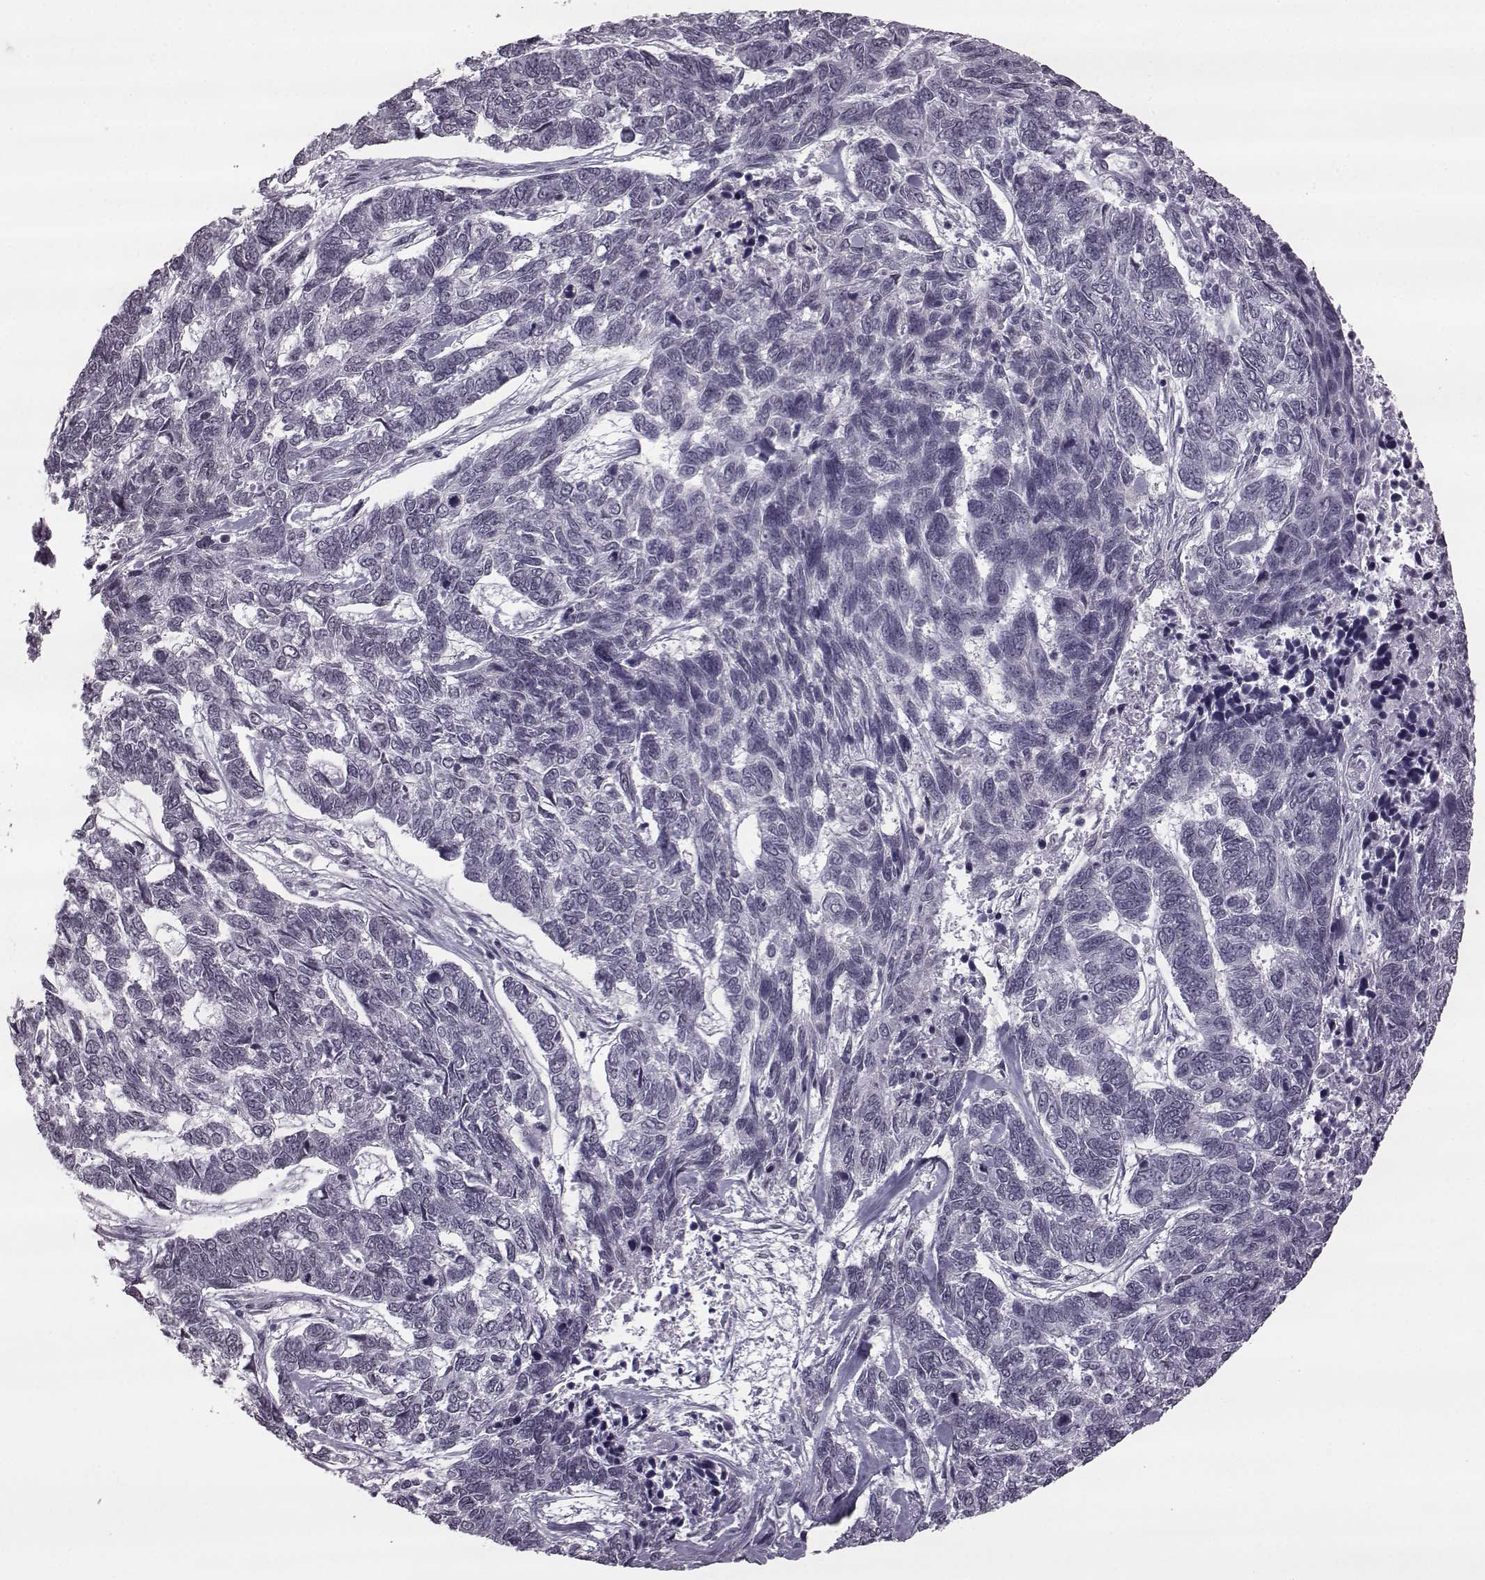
{"staining": {"intensity": "negative", "quantity": "none", "location": "none"}, "tissue": "skin cancer", "cell_type": "Tumor cells", "image_type": "cancer", "snomed": [{"axis": "morphology", "description": "Basal cell carcinoma"}, {"axis": "topography", "description": "Skin"}], "caption": "Tumor cells are negative for protein expression in human skin basal cell carcinoma. Nuclei are stained in blue.", "gene": "SLC28A2", "patient": {"sex": "female", "age": 65}}